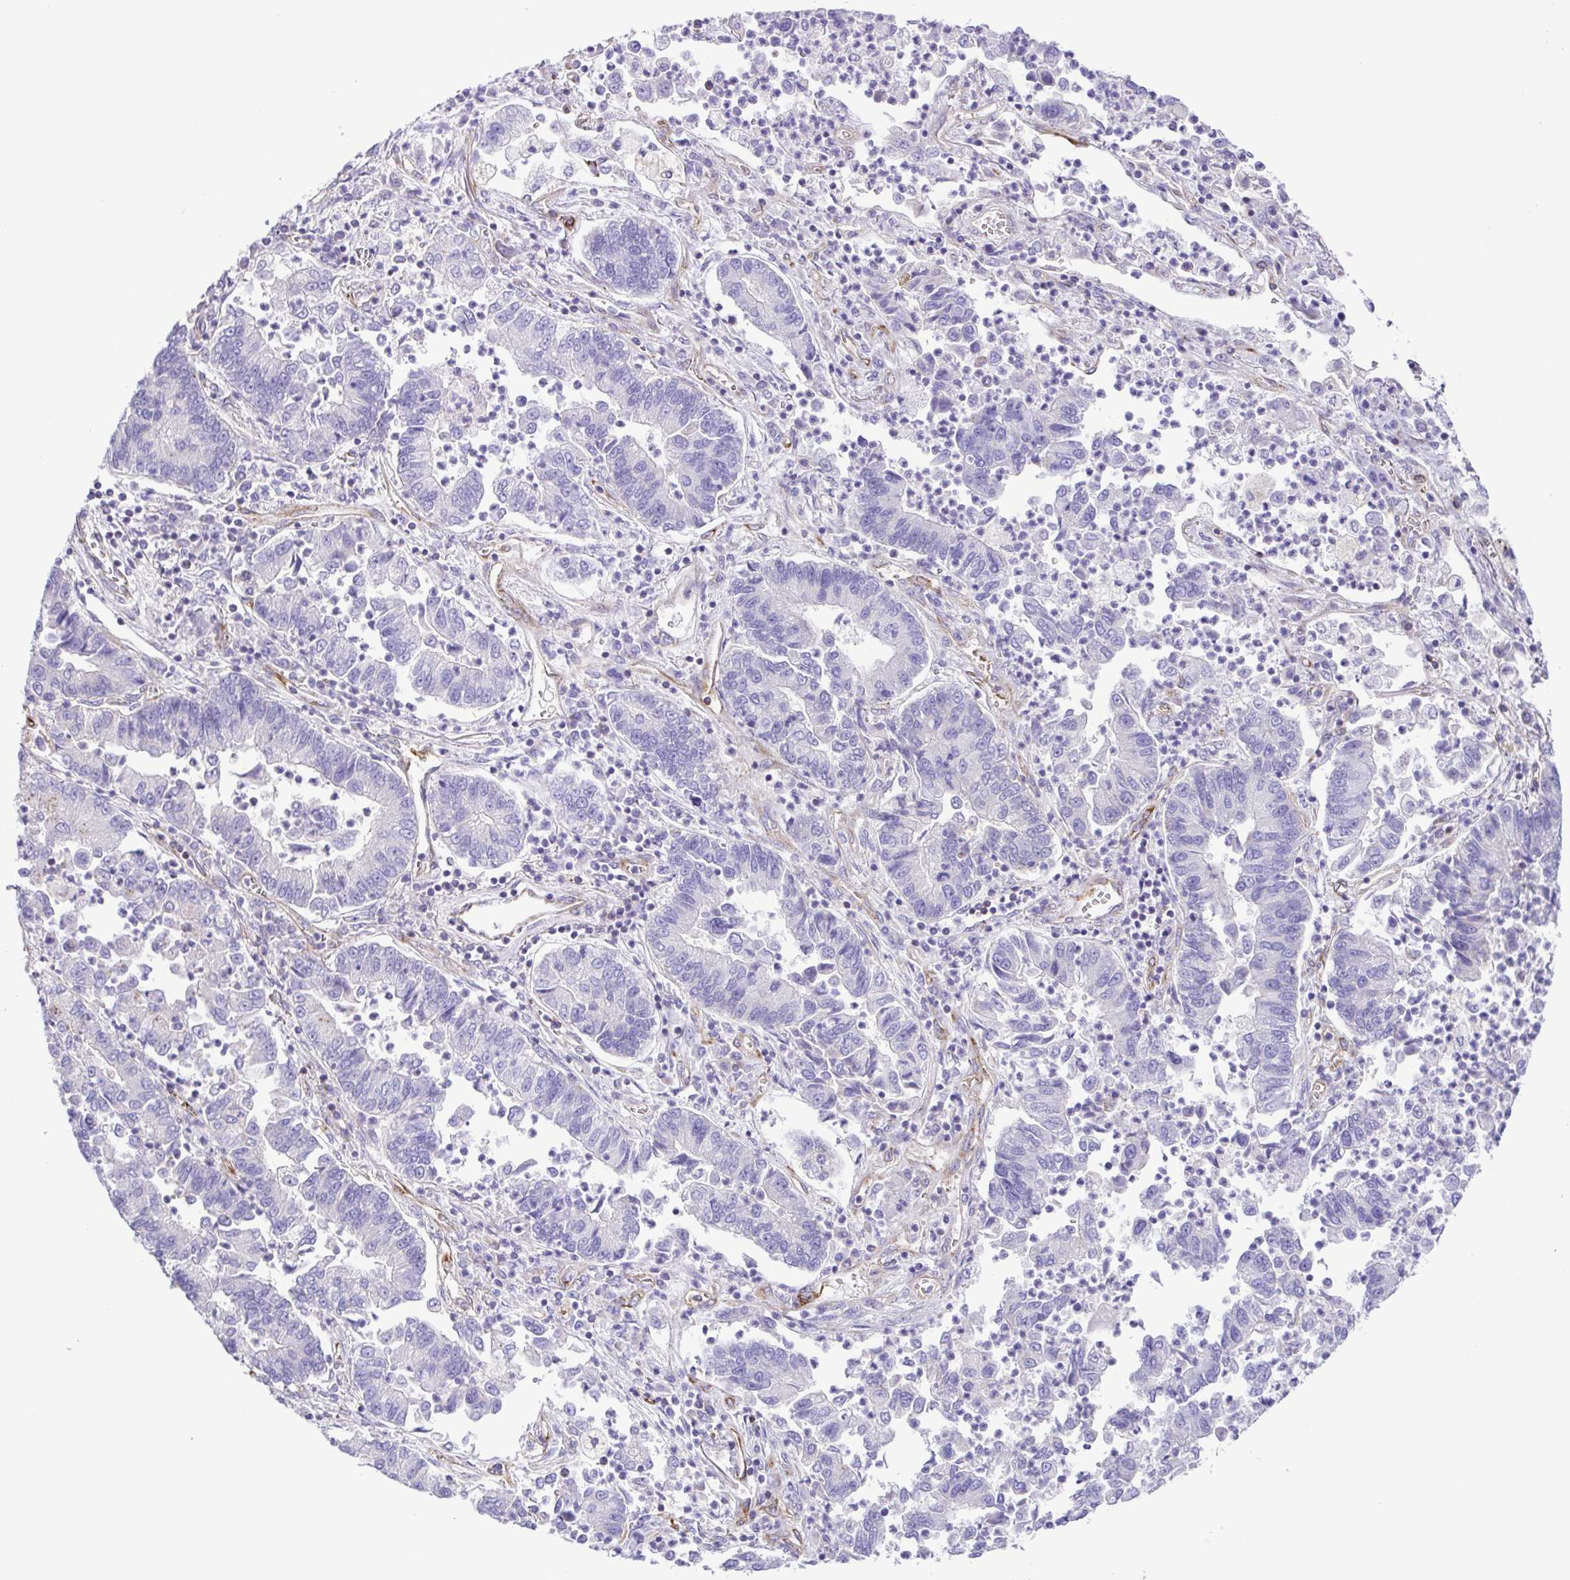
{"staining": {"intensity": "negative", "quantity": "none", "location": "none"}, "tissue": "lung cancer", "cell_type": "Tumor cells", "image_type": "cancer", "snomed": [{"axis": "morphology", "description": "Adenocarcinoma, NOS"}, {"axis": "topography", "description": "Lung"}], "caption": "Image shows no significant protein expression in tumor cells of adenocarcinoma (lung). The staining is performed using DAB (3,3'-diaminobenzidine) brown chromogen with nuclei counter-stained in using hematoxylin.", "gene": "FLT1", "patient": {"sex": "female", "age": 57}}